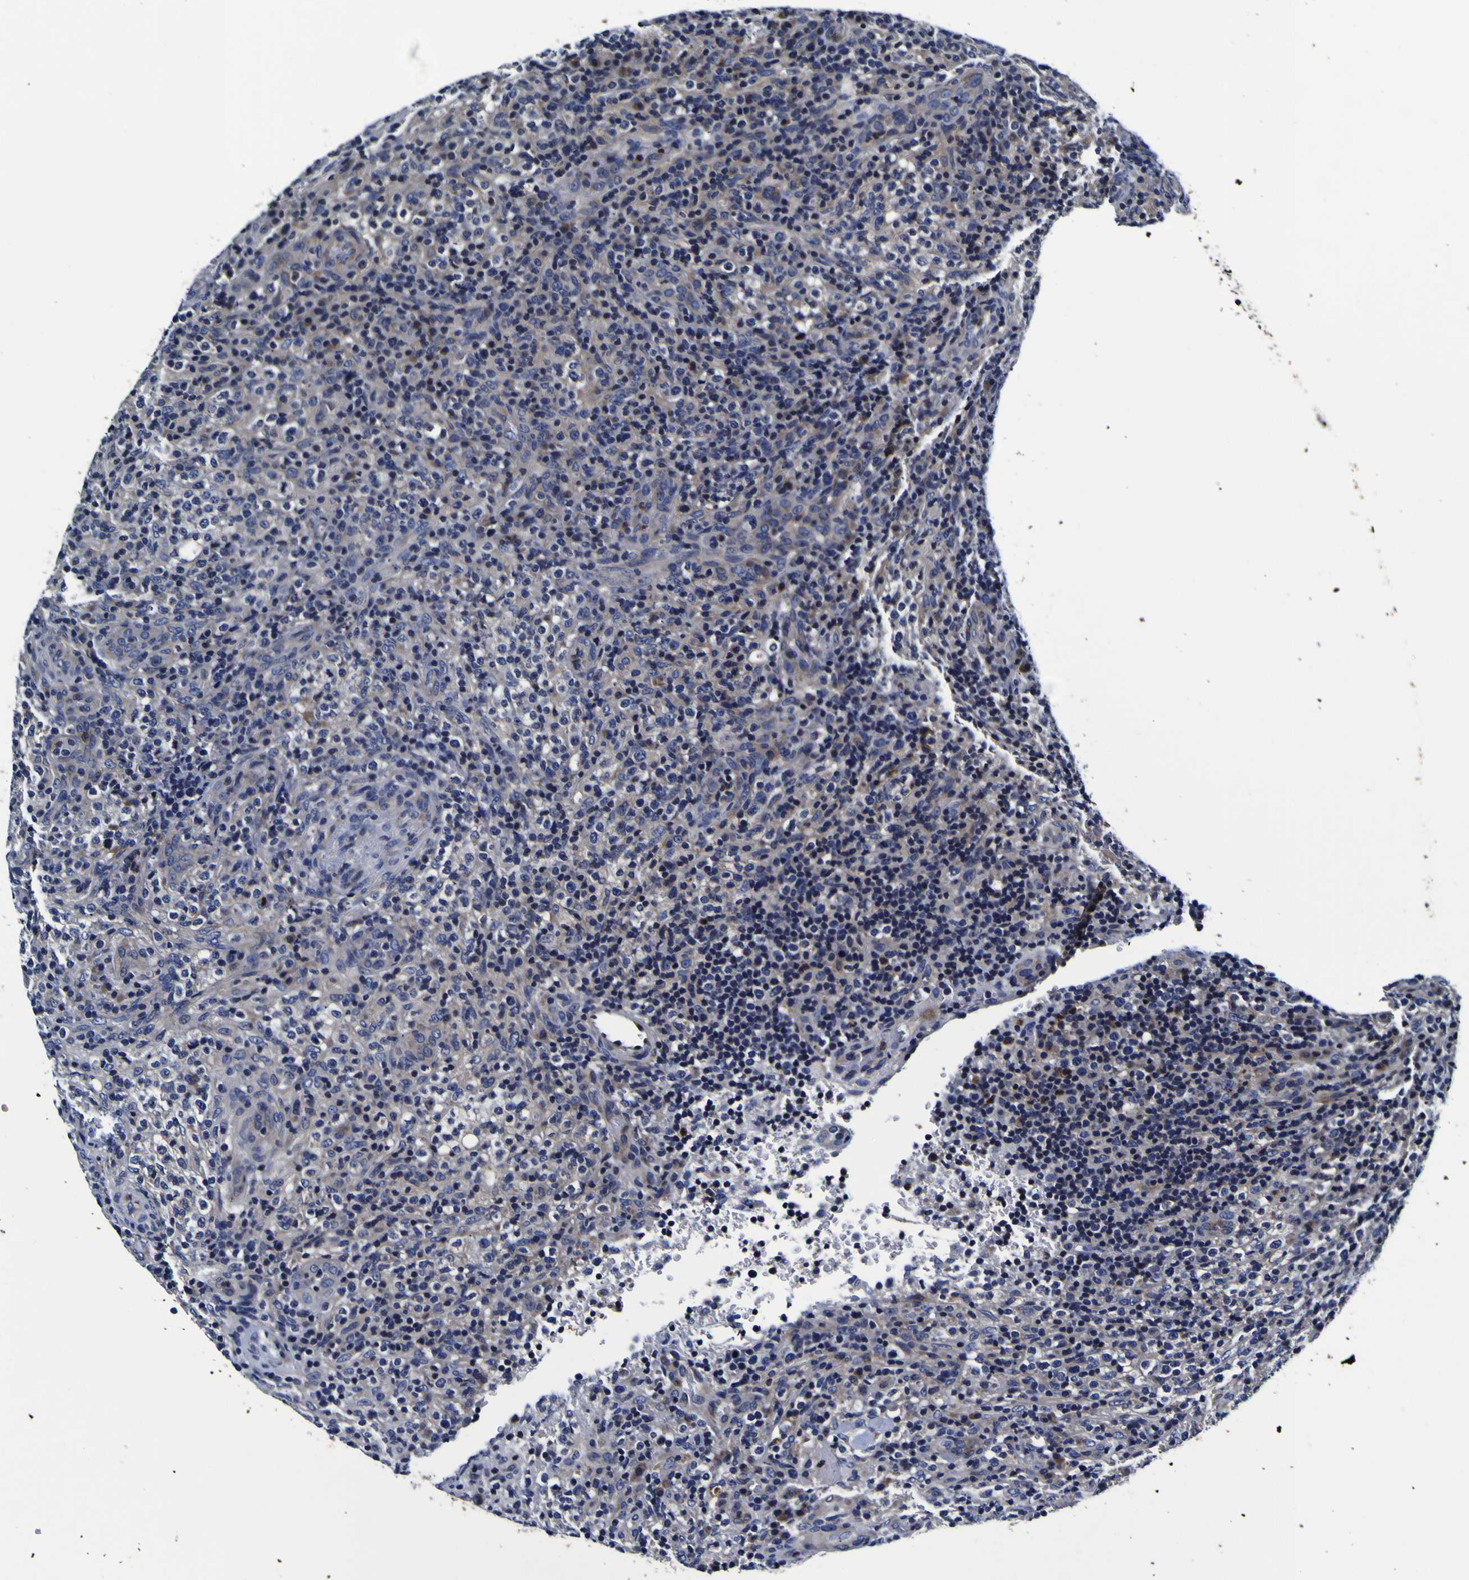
{"staining": {"intensity": "negative", "quantity": "none", "location": "none"}, "tissue": "lymphoma", "cell_type": "Tumor cells", "image_type": "cancer", "snomed": [{"axis": "morphology", "description": "Malignant lymphoma, non-Hodgkin's type, High grade"}, {"axis": "topography", "description": "Lymph node"}], "caption": "IHC image of neoplastic tissue: lymphoma stained with DAB (3,3'-diaminobenzidine) displays no significant protein positivity in tumor cells.", "gene": "PANK4", "patient": {"sex": "female", "age": 76}}